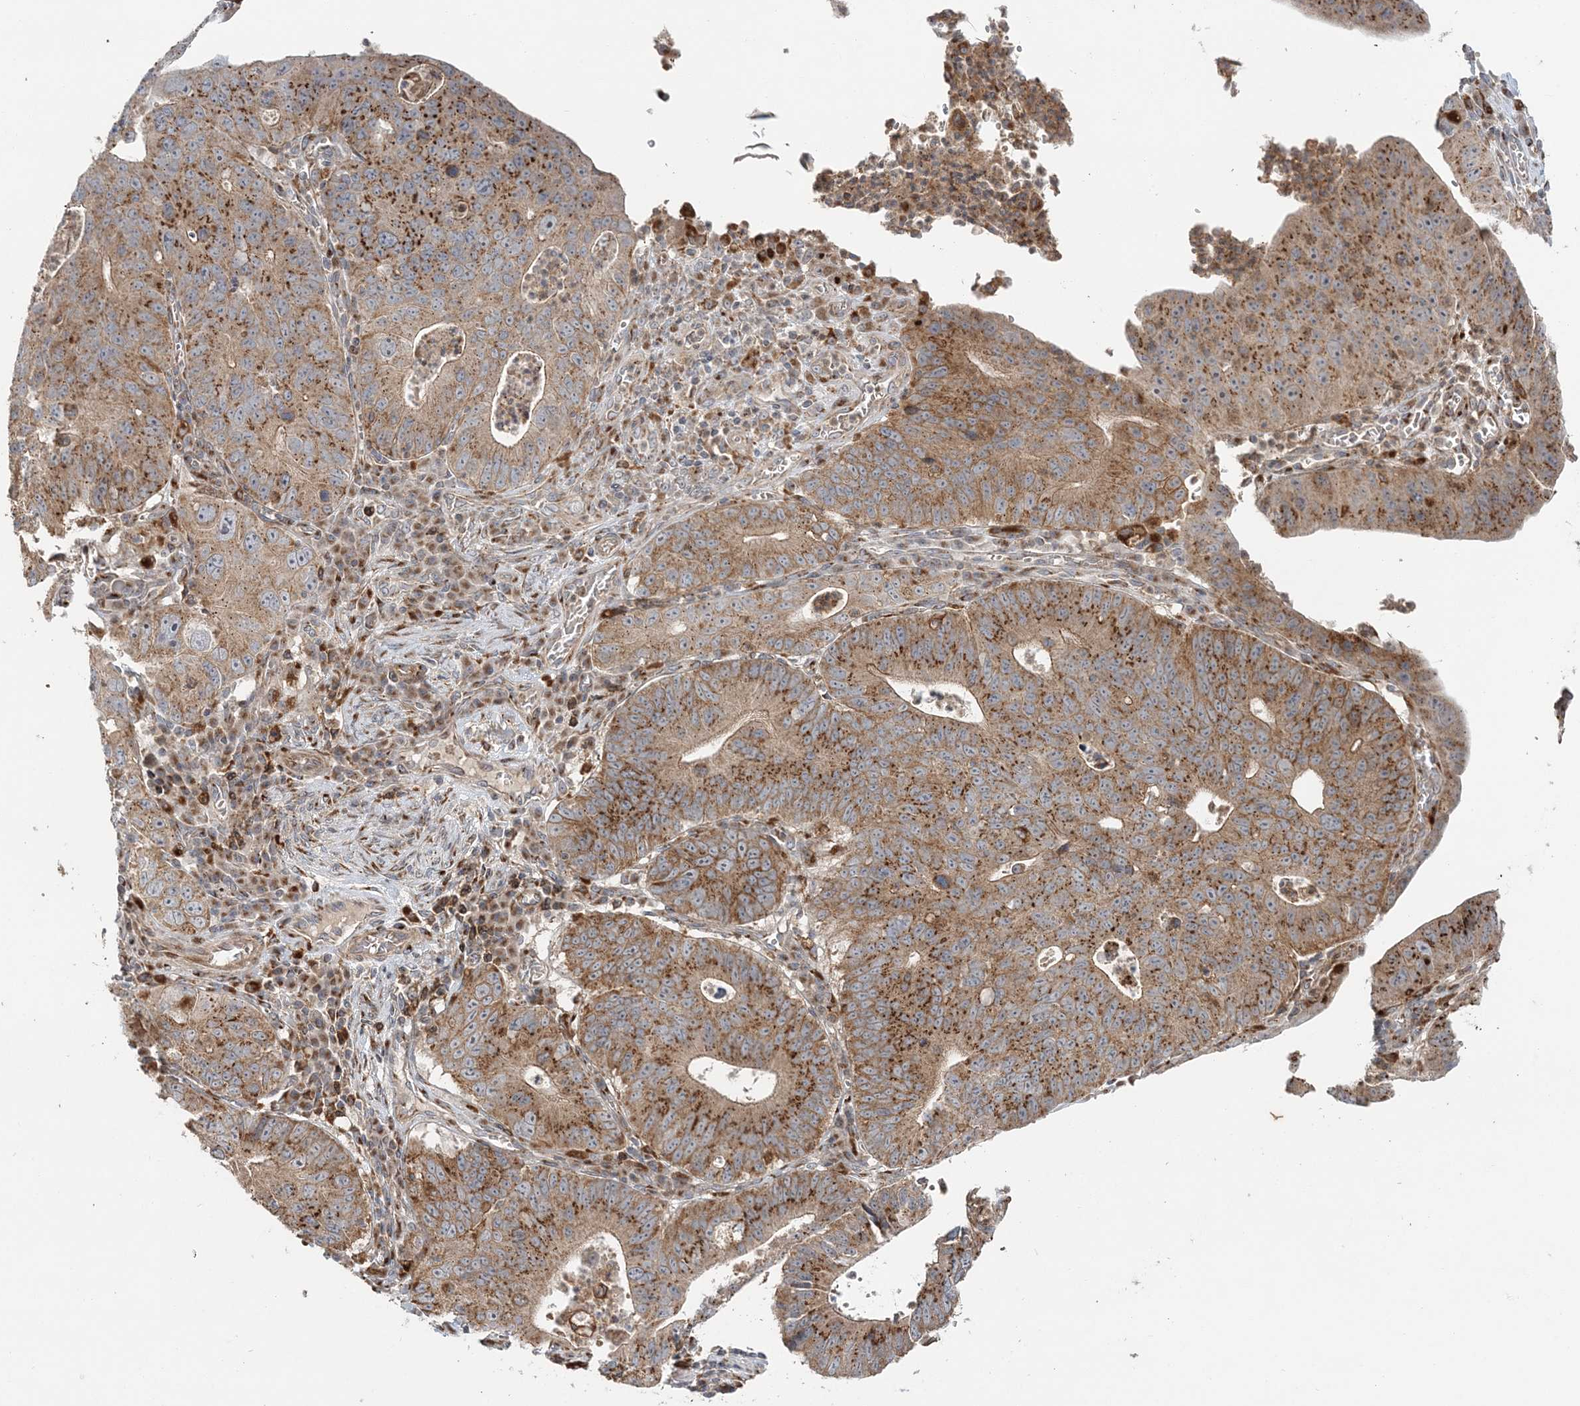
{"staining": {"intensity": "moderate", "quantity": ">75%", "location": "cytoplasmic/membranous"}, "tissue": "stomach cancer", "cell_type": "Tumor cells", "image_type": "cancer", "snomed": [{"axis": "morphology", "description": "Adenocarcinoma, NOS"}, {"axis": "topography", "description": "Stomach"}], "caption": "Tumor cells reveal moderate cytoplasmic/membranous positivity in approximately >75% of cells in stomach adenocarcinoma. (Stains: DAB (3,3'-diaminobenzidine) in brown, nuclei in blue, Microscopy: brightfield microscopy at high magnification).", "gene": "ABCC3", "patient": {"sex": "male", "age": 59}}